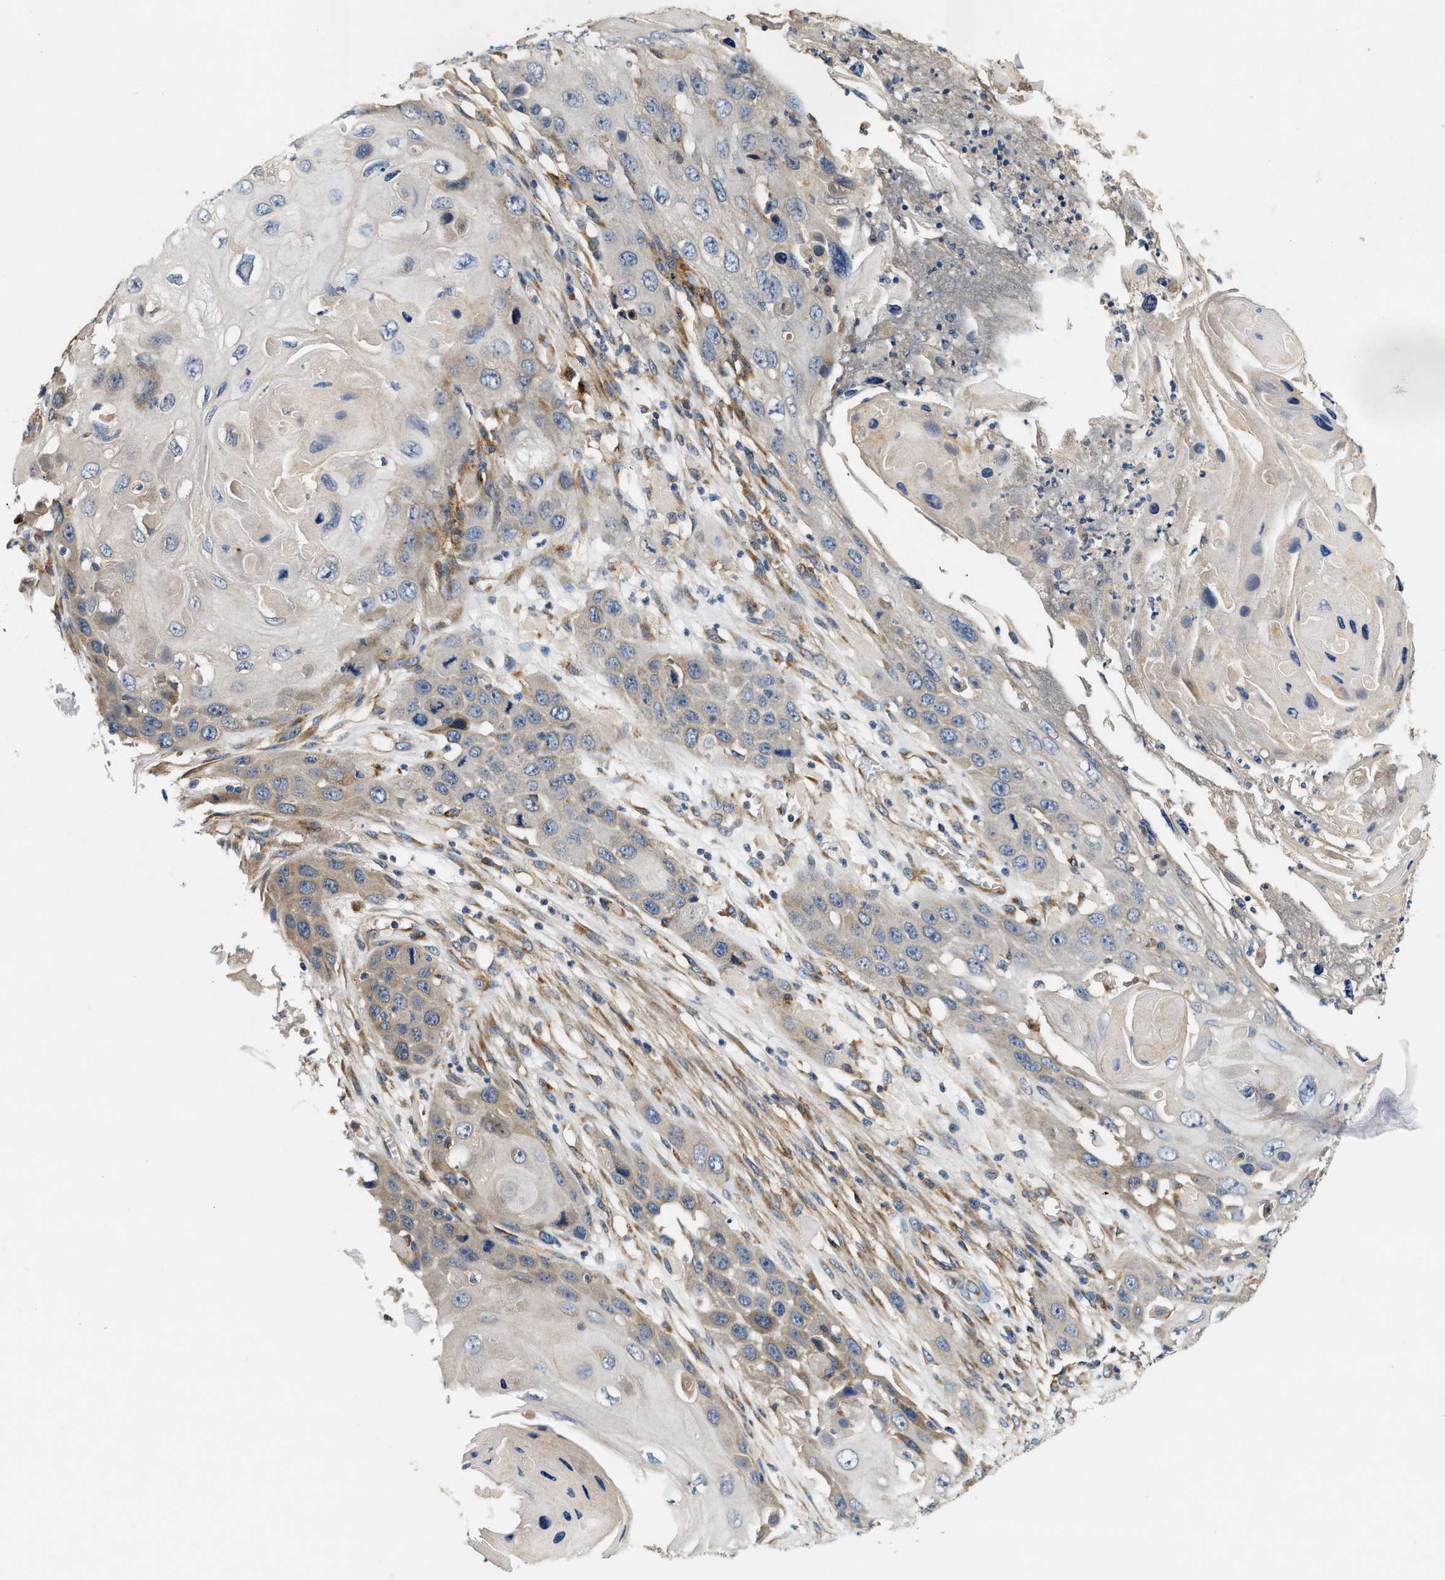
{"staining": {"intensity": "weak", "quantity": "<25%", "location": "cytoplasmic/membranous"}, "tissue": "skin cancer", "cell_type": "Tumor cells", "image_type": "cancer", "snomed": [{"axis": "morphology", "description": "Squamous cell carcinoma, NOS"}, {"axis": "topography", "description": "Skin"}], "caption": "Skin cancer (squamous cell carcinoma) stained for a protein using immunohistochemistry (IHC) displays no staining tumor cells.", "gene": "DUSP10", "patient": {"sex": "male", "age": 55}}